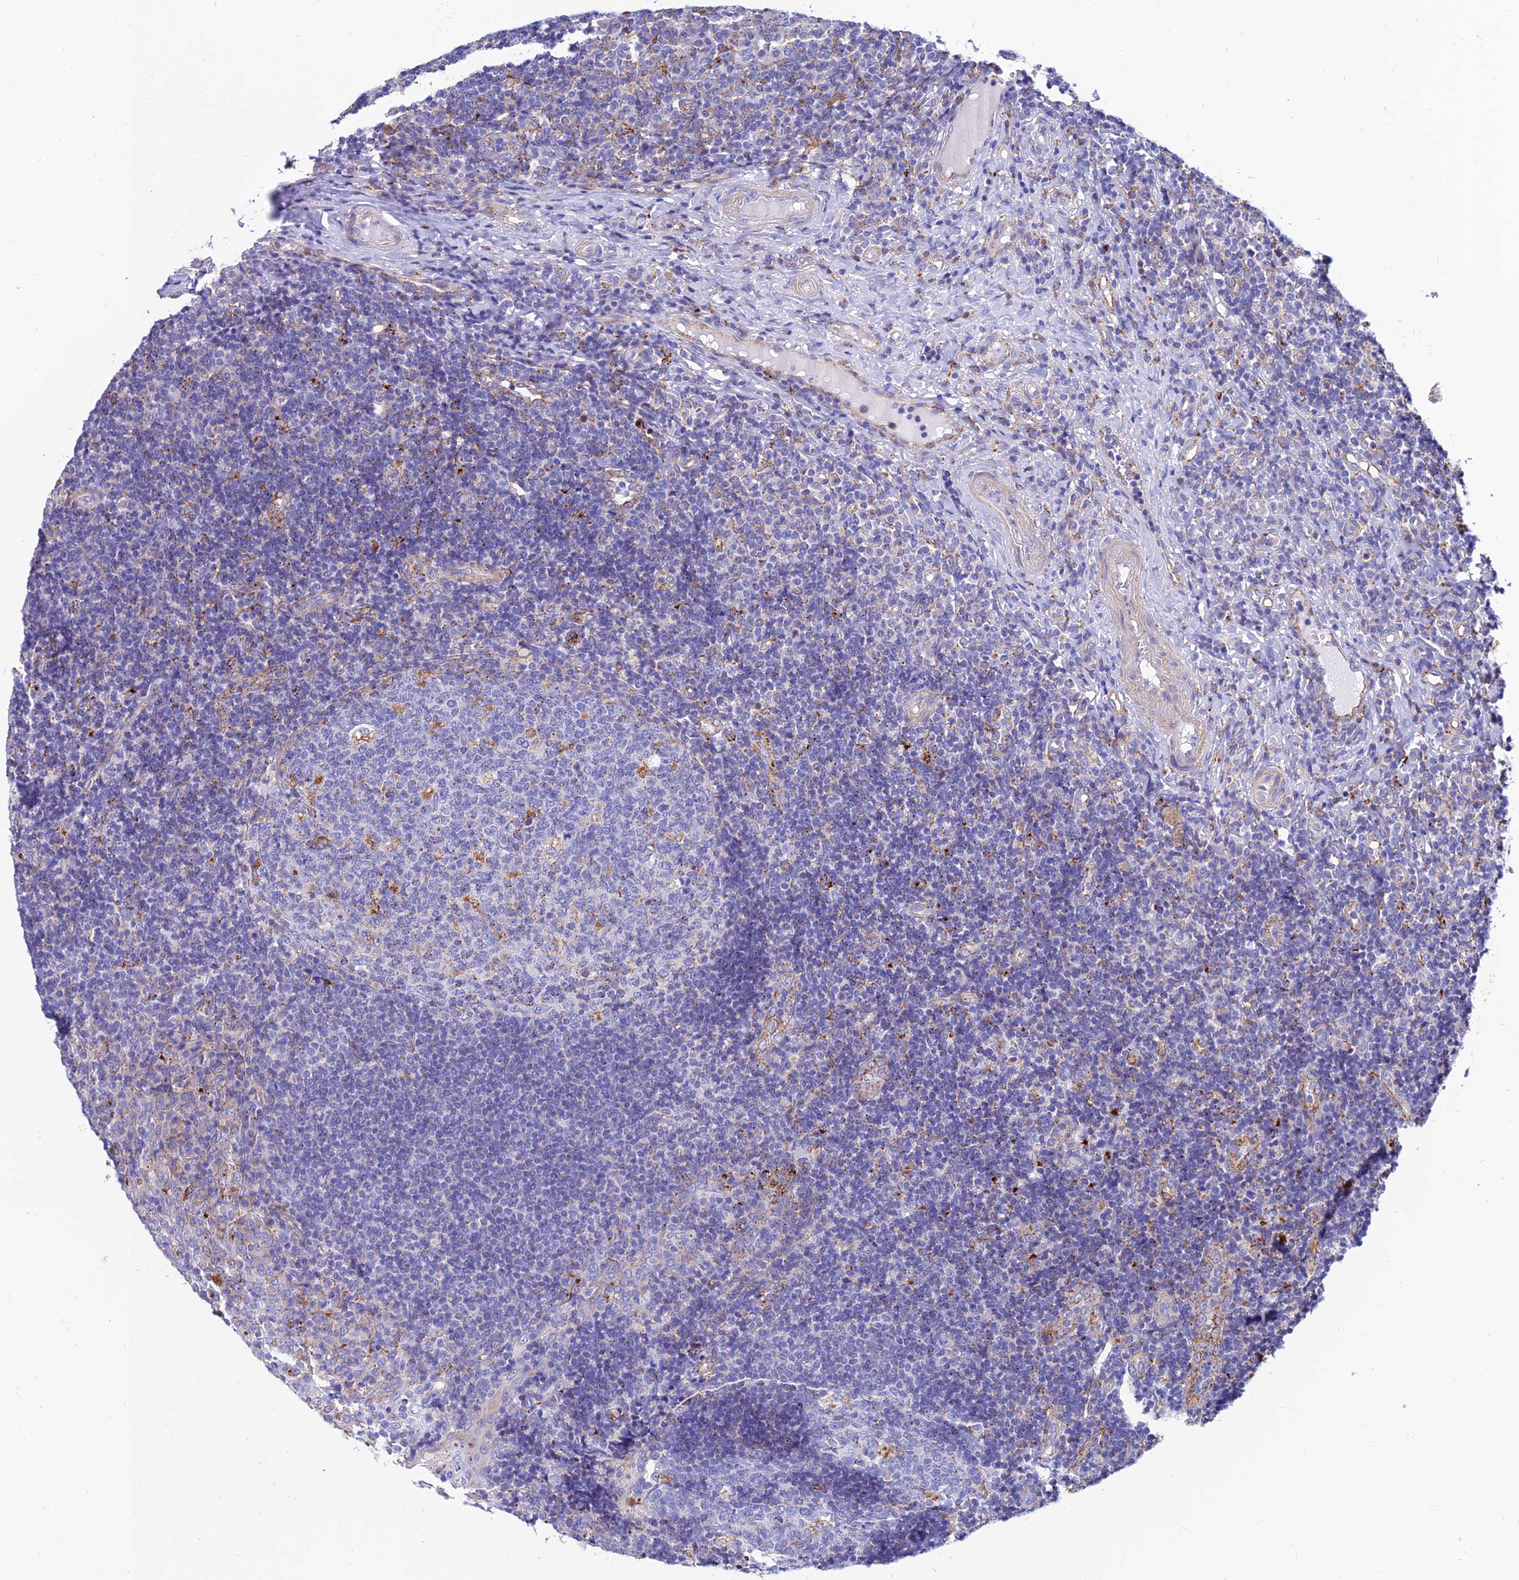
{"staining": {"intensity": "moderate", "quantity": "<25%", "location": "cytoplasmic/membranous"}, "tissue": "tonsil", "cell_type": "Germinal center cells", "image_type": "normal", "snomed": [{"axis": "morphology", "description": "Normal tissue, NOS"}, {"axis": "topography", "description": "Tonsil"}], "caption": "High-power microscopy captured an IHC image of unremarkable tonsil, revealing moderate cytoplasmic/membranous expression in about <25% of germinal center cells. Using DAB (brown) and hematoxylin (blue) stains, captured at high magnification using brightfield microscopy.", "gene": "SPNS1", "patient": {"sex": "female", "age": 40}}